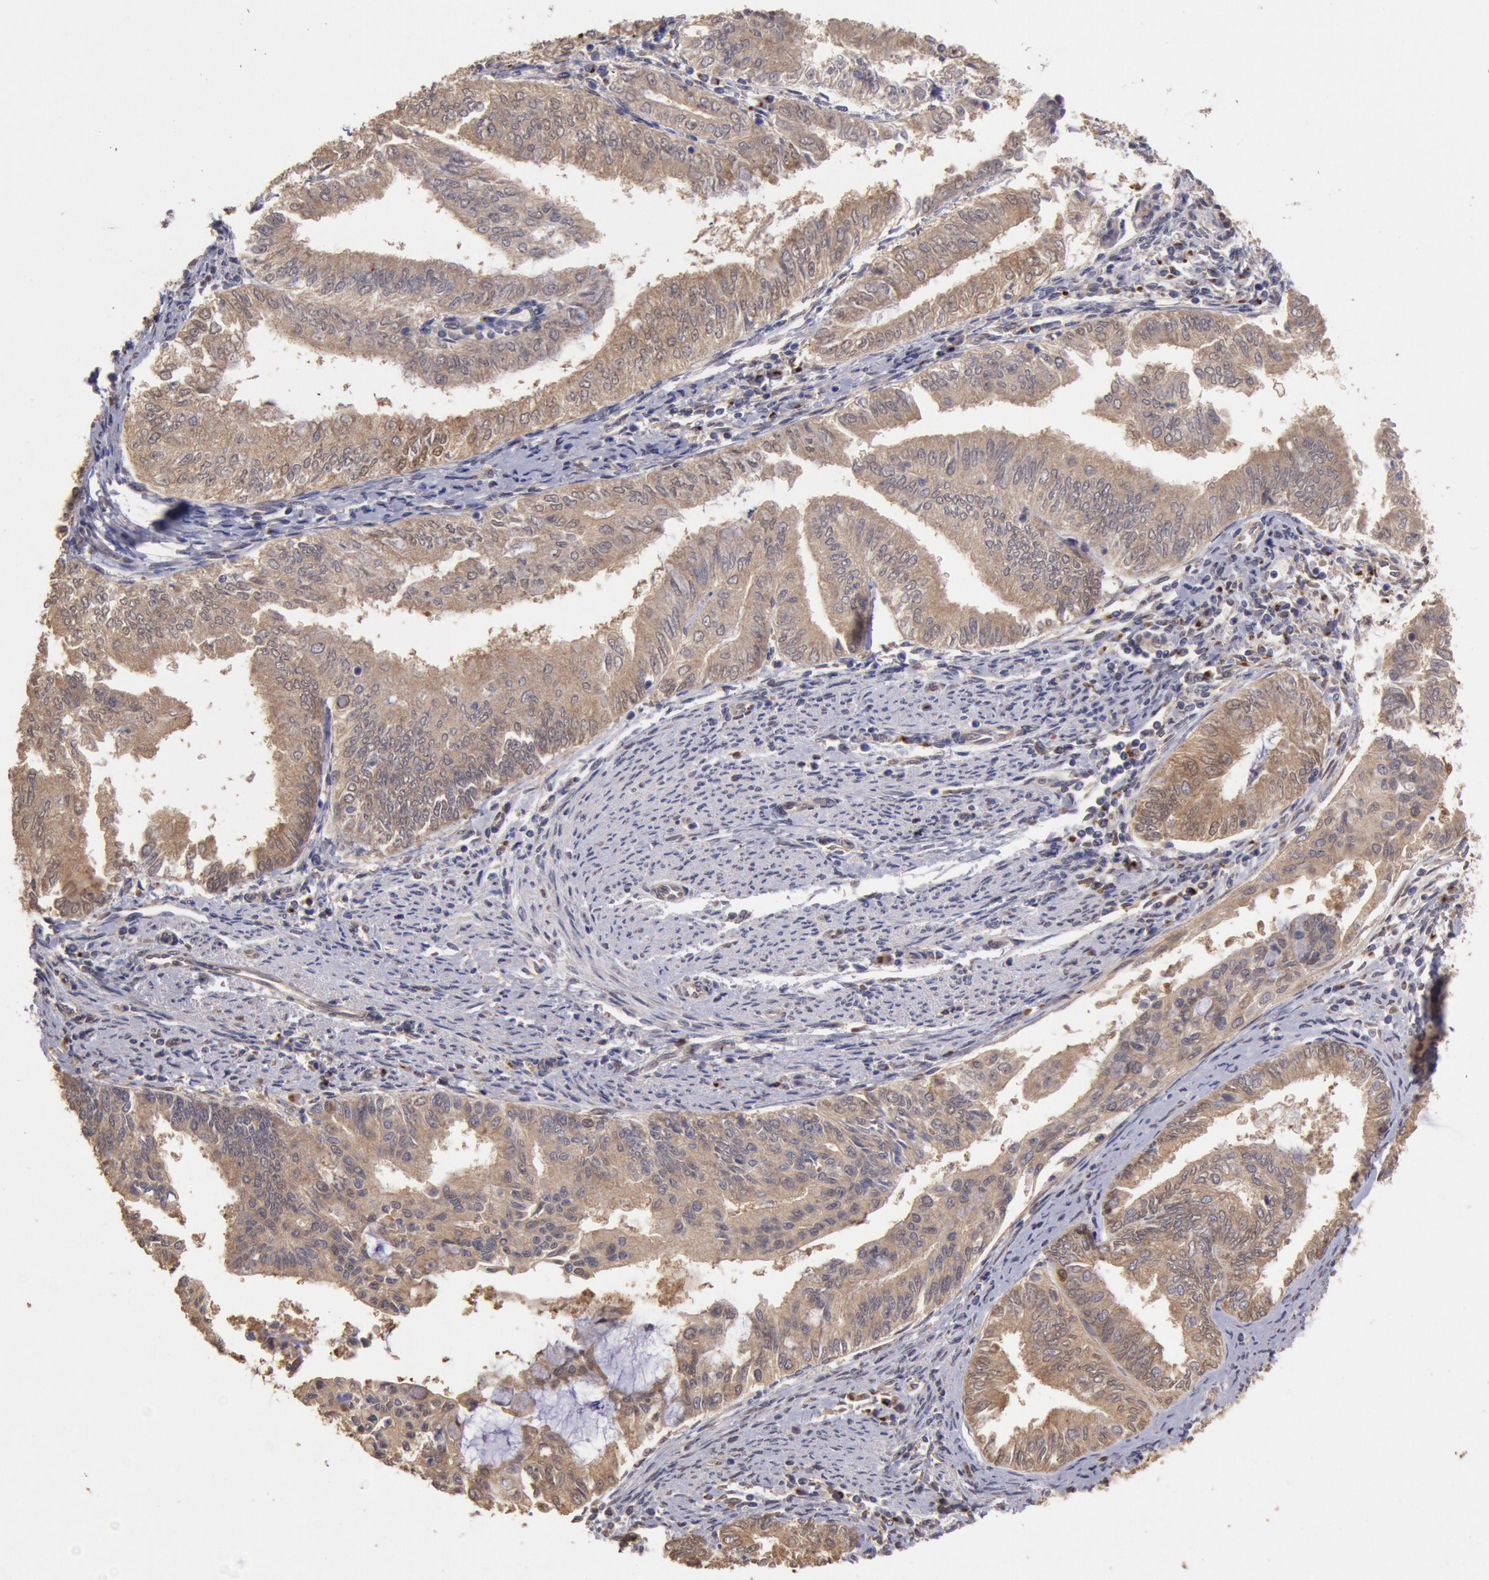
{"staining": {"intensity": "strong", "quantity": ">75%", "location": "cytoplasmic/membranous"}, "tissue": "endometrial cancer", "cell_type": "Tumor cells", "image_type": "cancer", "snomed": [{"axis": "morphology", "description": "Adenocarcinoma, NOS"}, {"axis": "topography", "description": "Endometrium"}], "caption": "Endometrial cancer (adenocarcinoma) was stained to show a protein in brown. There is high levels of strong cytoplasmic/membranous positivity in approximately >75% of tumor cells.", "gene": "COMT", "patient": {"sex": "female", "age": 66}}